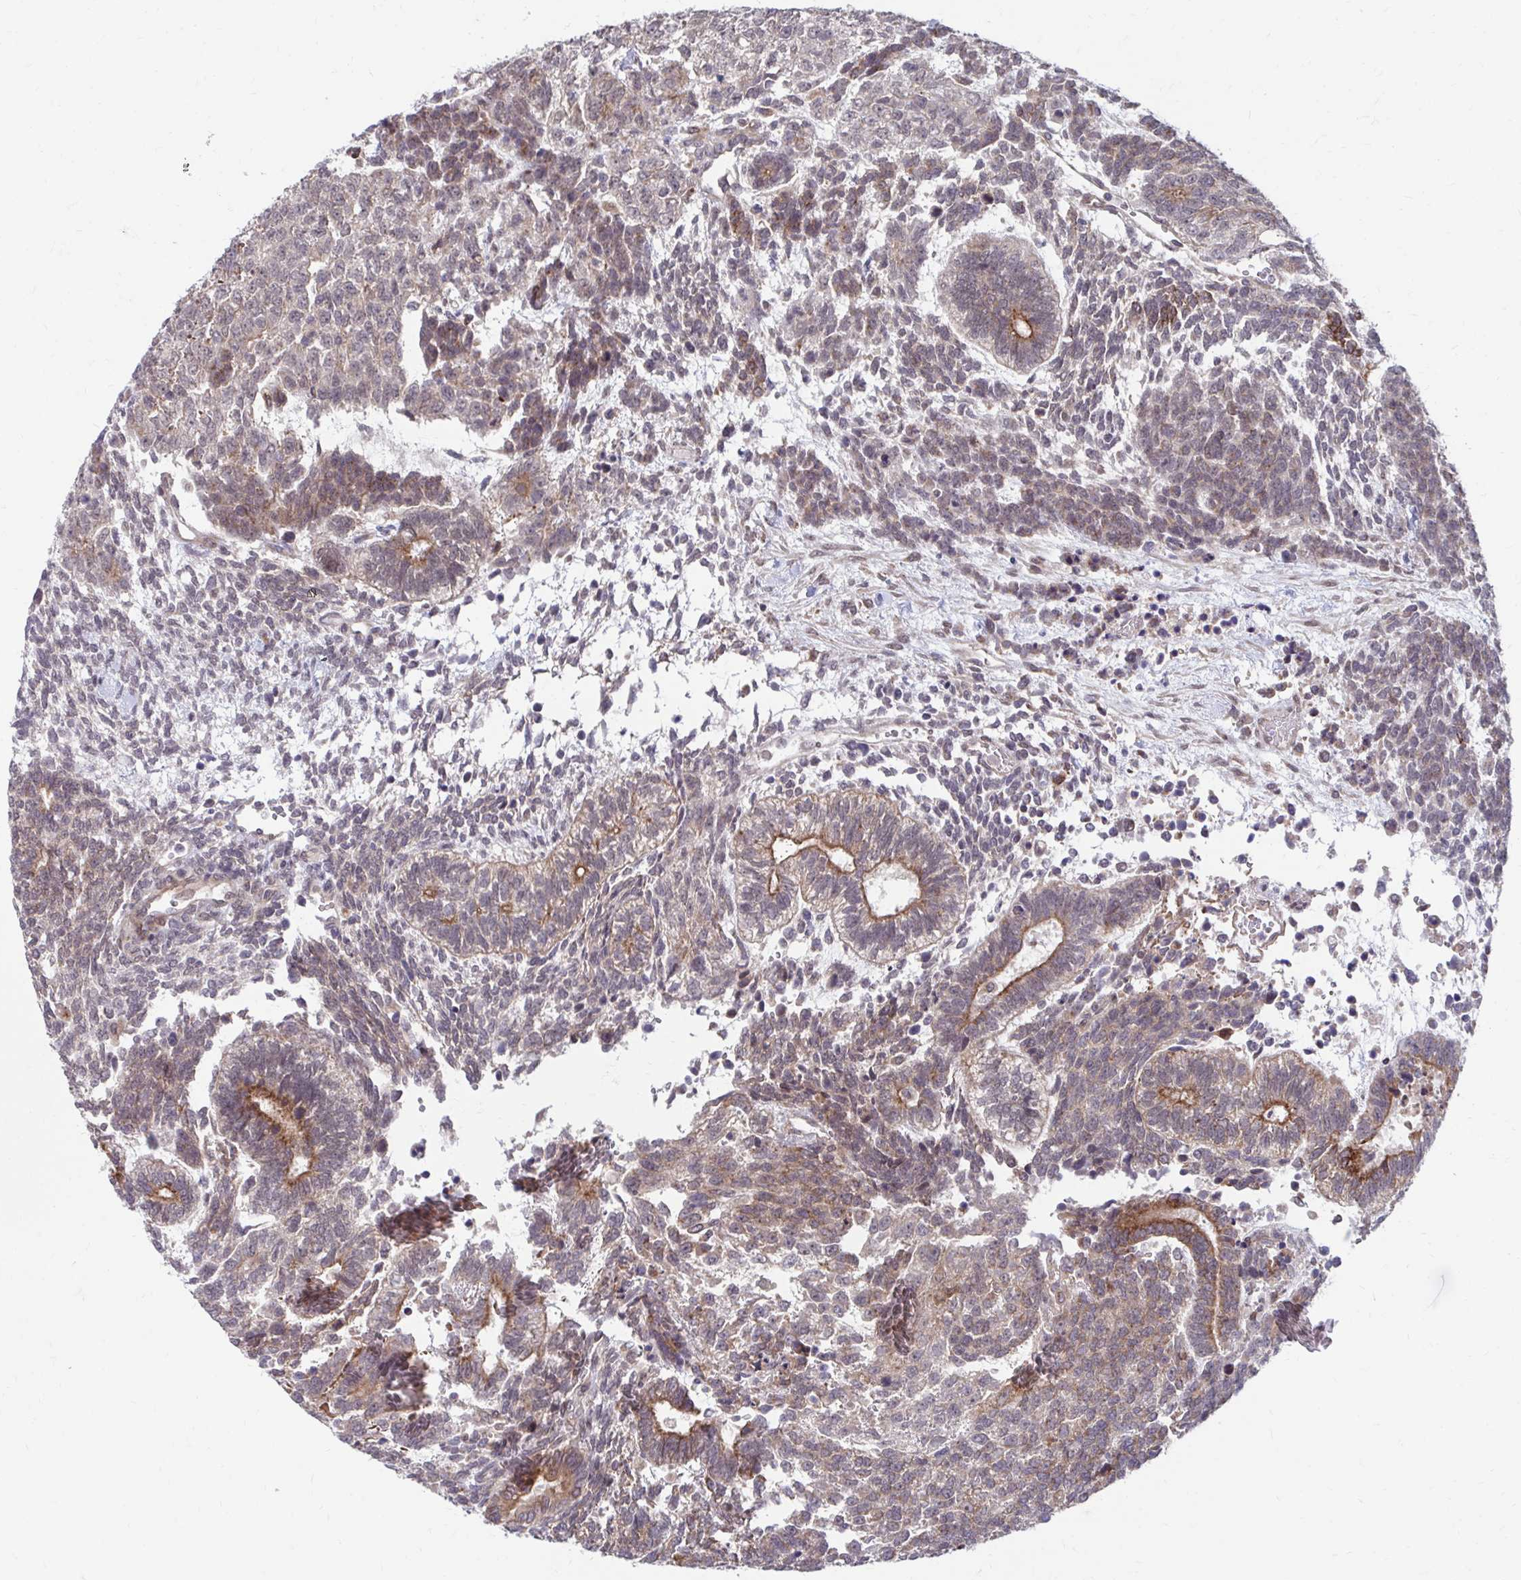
{"staining": {"intensity": "moderate", "quantity": "<25%", "location": "cytoplasmic/membranous"}, "tissue": "testis cancer", "cell_type": "Tumor cells", "image_type": "cancer", "snomed": [{"axis": "morphology", "description": "Carcinoma, Embryonal, NOS"}, {"axis": "topography", "description": "Testis"}], "caption": "A histopathology image showing moderate cytoplasmic/membranous positivity in about <25% of tumor cells in testis cancer, as visualized by brown immunohistochemical staining.", "gene": "ITPR2", "patient": {"sex": "male", "age": 23}}